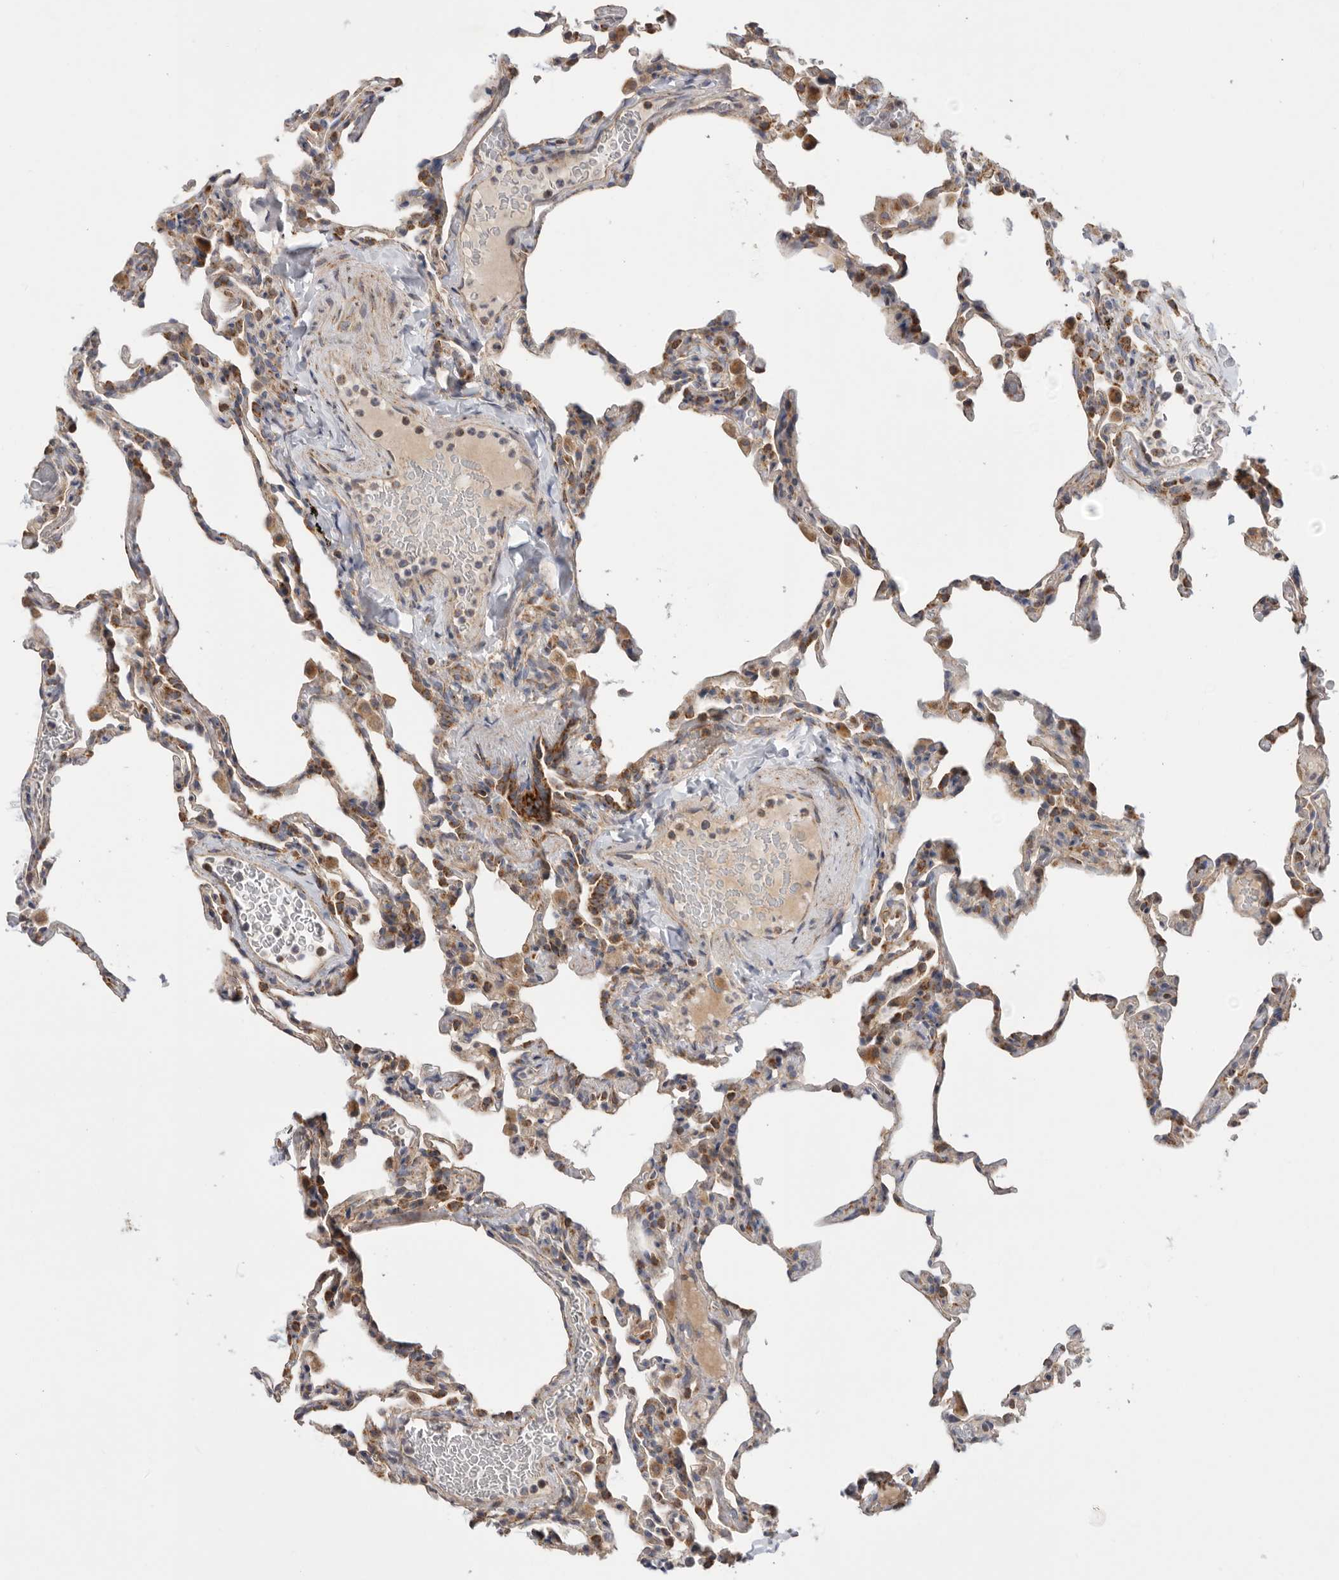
{"staining": {"intensity": "moderate", "quantity": "<25%", "location": "cytoplasmic/membranous"}, "tissue": "lung", "cell_type": "Alveolar cells", "image_type": "normal", "snomed": [{"axis": "morphology", "description": "Normal tissue, NOS"}, {"axis": "topography", "description": "Lung"}], "caption": "Immunohistochemical staining of benign lung exhibits moderate cytoplasmic/membranous protein positivity in approximately <25% of alveolar cells. (DAB = brown stain, brightfield microscopy at high magnification).", "gene": "MTFR1L", "patient": {"sex": "male", "age": 20}}